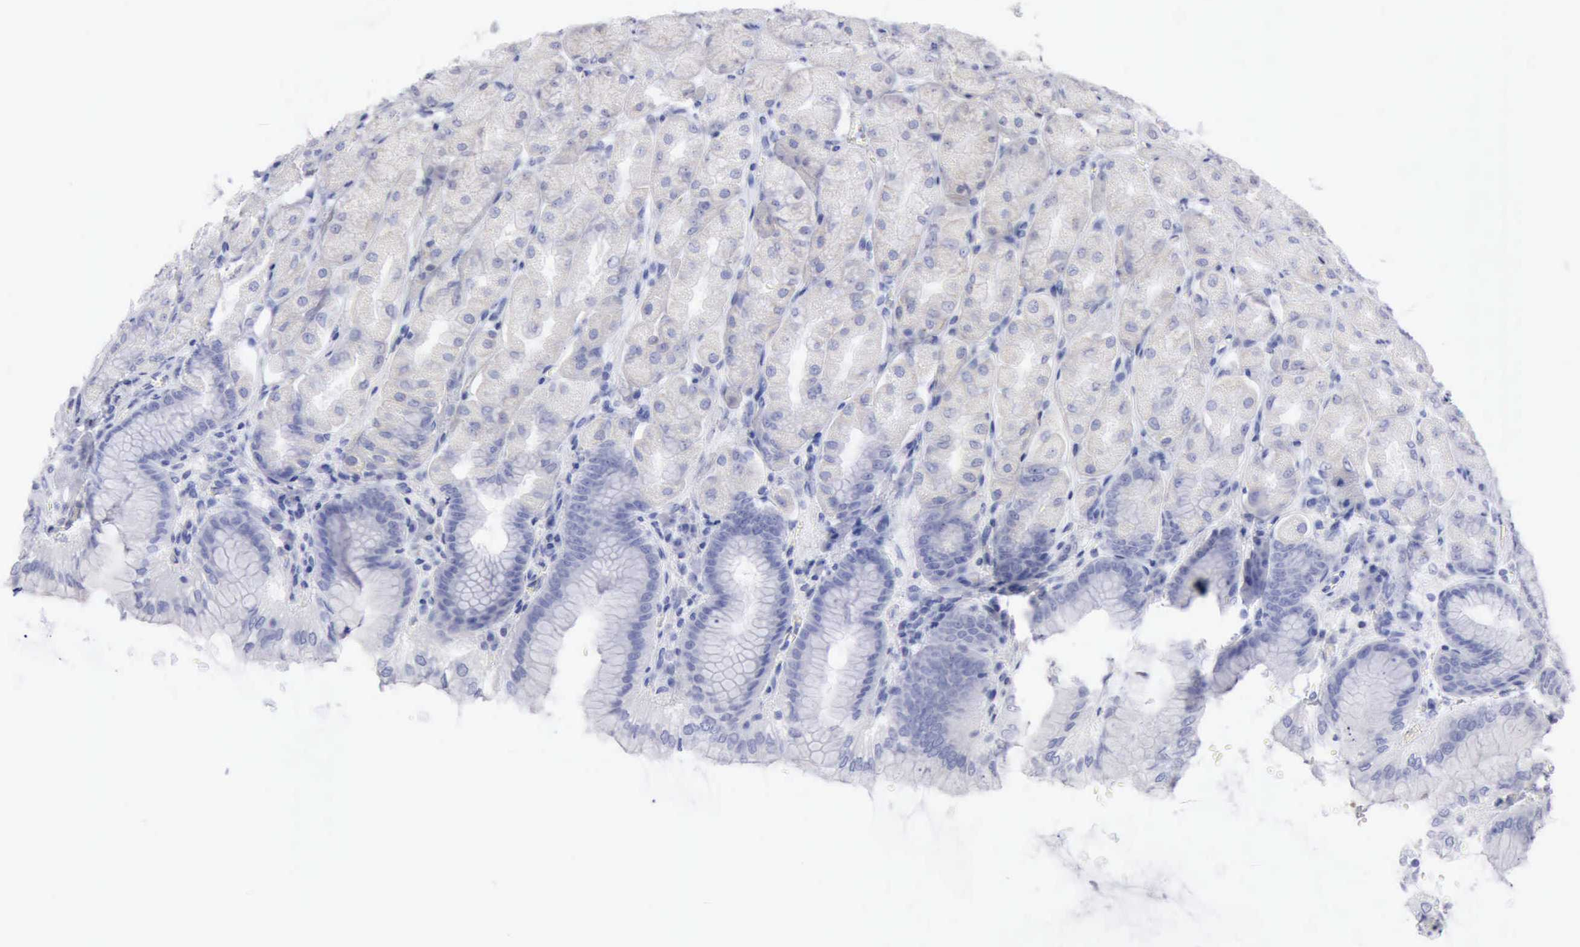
{"staining": {"intensity": "weak", "quantity": "25%-75%", "location": "cytoplasmic/membranous"}, "tissue": "stomach", "cell_type": "Glandular cells", "image_type": "normal", "snomed": [{"axis": "morphology", "description": "Normal tissue, NOS"}, {"axis": "topography", "description": "Stomach, upper"}], "caption": "Immunohistochemistry (DAB) staining of normal stomach shows weak cytoplasmic/membranous protein expression in approximately 25%-75% of glandular cells.", "gene": "ANGEL1", "patient": {"sex": "female", "age": 56}}